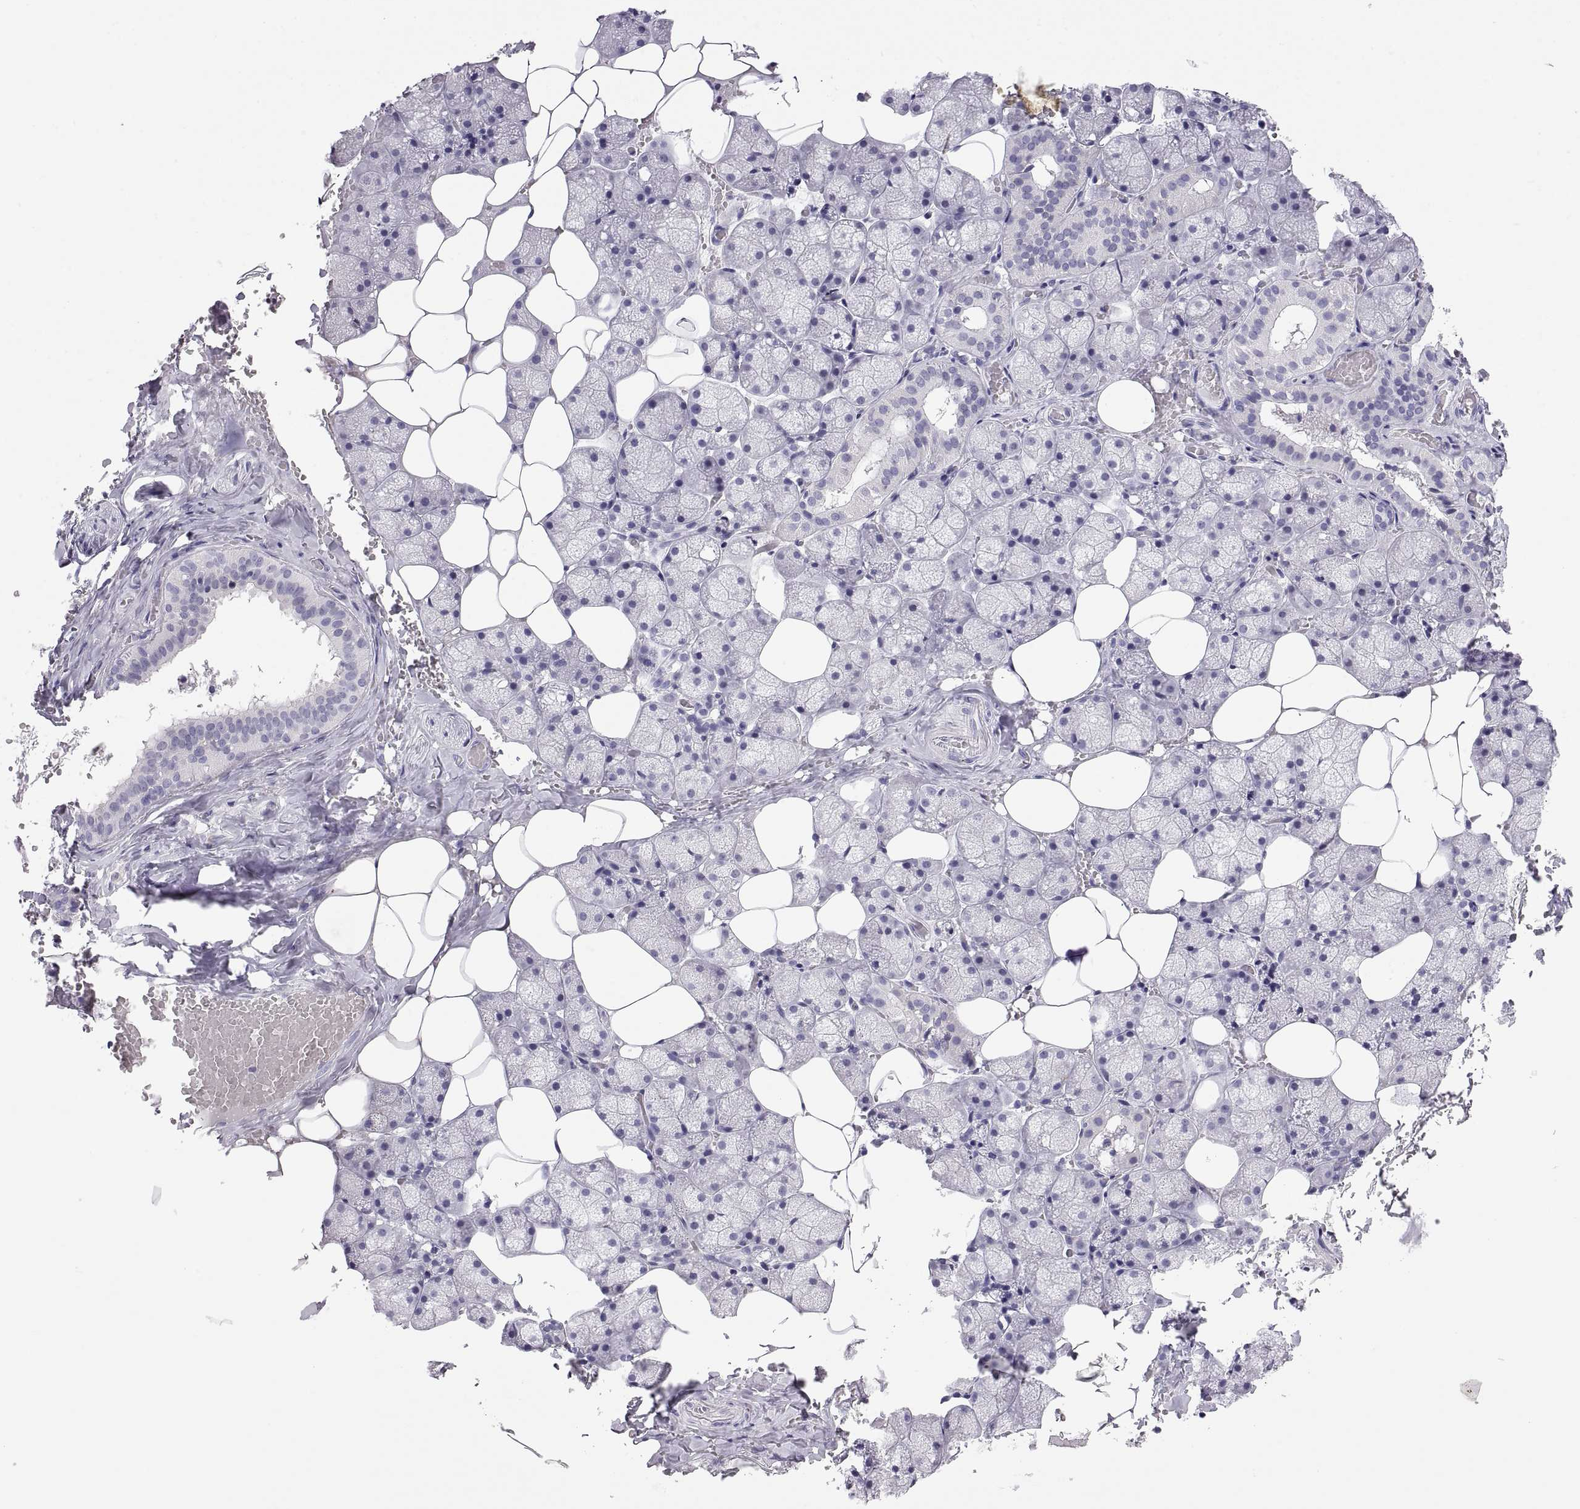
{"staining": {"intensity": "negative", "quantity": "none", "location": "none"}, "tissue": "salivary gland", "cell_type": "Glandular cells", "image_type": "normal", "snomed": [{"axis": "morphology", "description": "Normal tissue, NOS"}, {"axis": "topography", "description": "Salivary gland"}], "caption": "Immunohistochemistry micrograph of unremarkable salivary gland stained for a protein (brown), which demonstrates no positivity in glandular cells. (Stains: DAB (3,3'-diaminobenzidine) immunohistochemistry with hematoxylin counter stain, Microscopy: brightfield microscopy at high magnification).", "gene": "RGS19", "patient": {"sex": "male", "age": 38}}